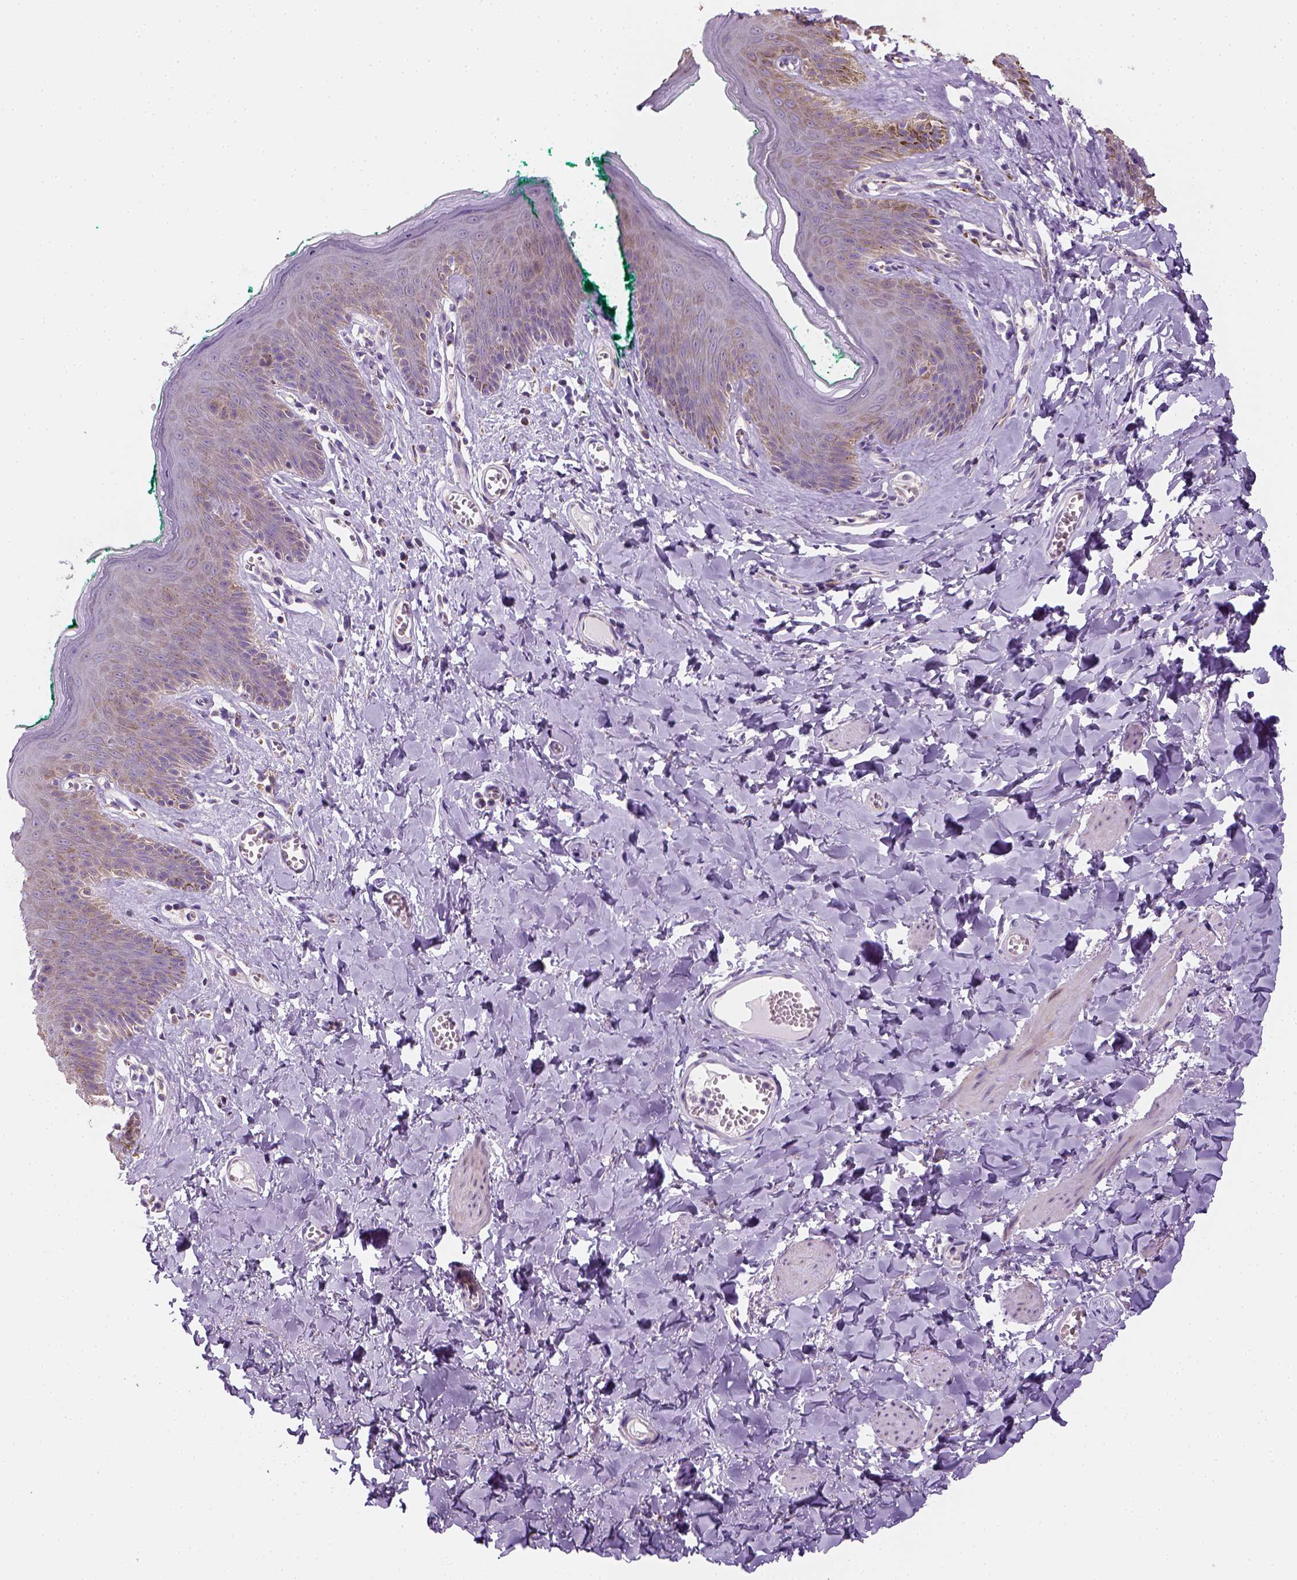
{"staining": {"intensity": "moderate", "quantity": "25%-75%", "location": "cytoplasmic/membranous"}, "tissue": "skin", "cell_type": "Epidermal cells", "image_type": "normal", "snomed": [{"axis": "morphology", "description": "Normal tissue, NOS"}, {"axis": "topography", "description": "Vulva"}, {"axis": "topography", "description": "Peripheral nerve tissue"}], "caption": "Skin stained with DAB (3,3'-diaminobenzidine) immunohistochemistry shows medium levels of moderate cytoplasmic/membranous positivity in about 25%-75% of epidermal cells.", "gene": "CES2", "patient": {"sex": "female", "age": 66}}